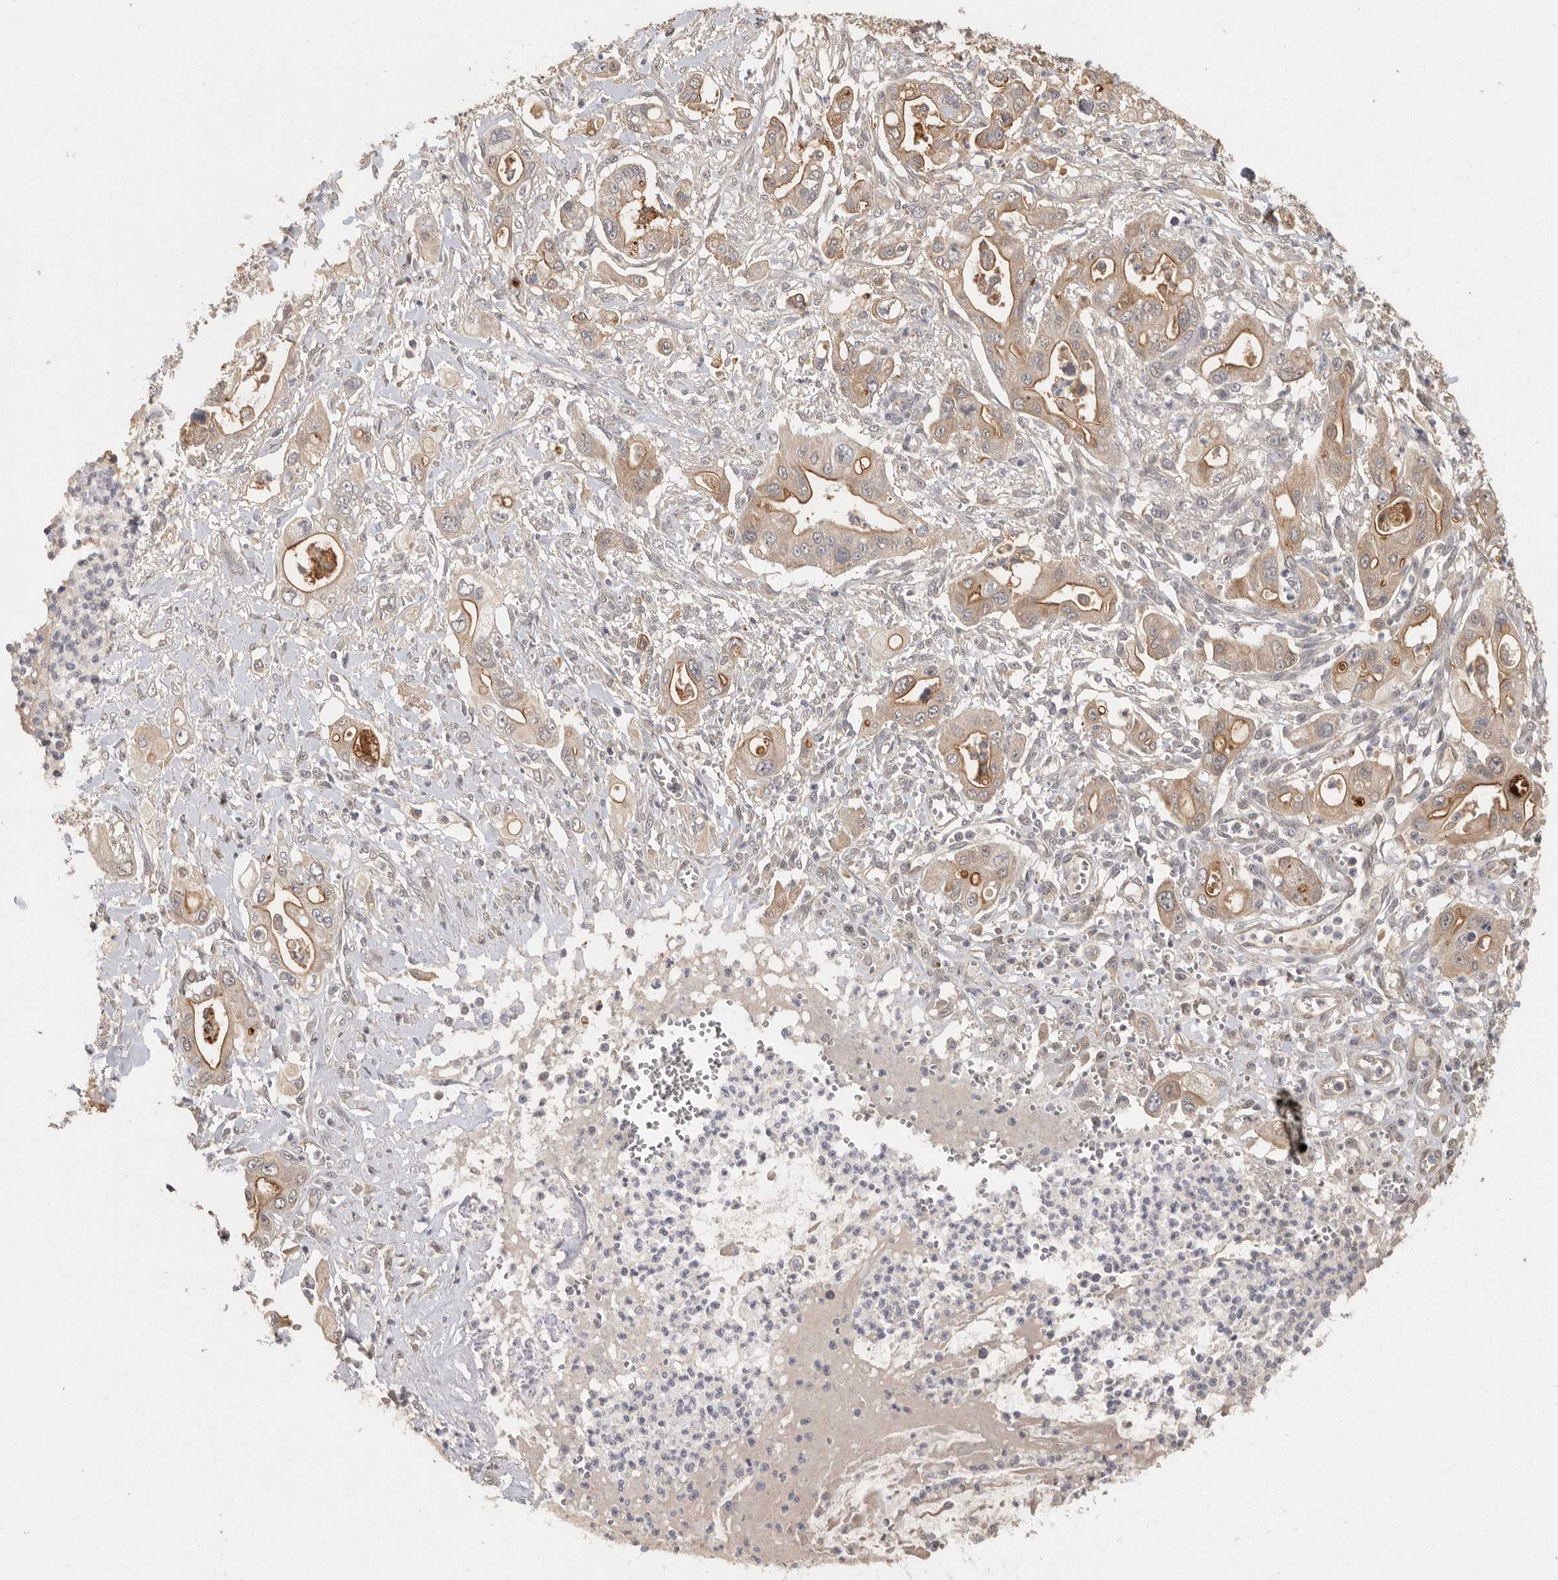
{"staining": {"intensity": "moderate", "quantity": ">75%", "location": "cytoplasmic/membranous"}, "tissue": "pancreatic cancer", "cell_type": "Tumor cells", "image_type": "cancer", "snomed": [{"axis": "morphology", "description": "Adenocarcinoma, NOS"}, {"axis": "topography", "description": "Pancreas"}], "caption": "A brown stain highlights moderate cytoplasmic/membranous positivity of a protein in human pancreatic adenocarcinoma tumor cells. Using DAB (brown) and hematoxylin (blue) stains, captured at high magnification using brightfield microscopy.", "gene": "BAIAP2", "patient": {"sex": "male", "age": 68}}